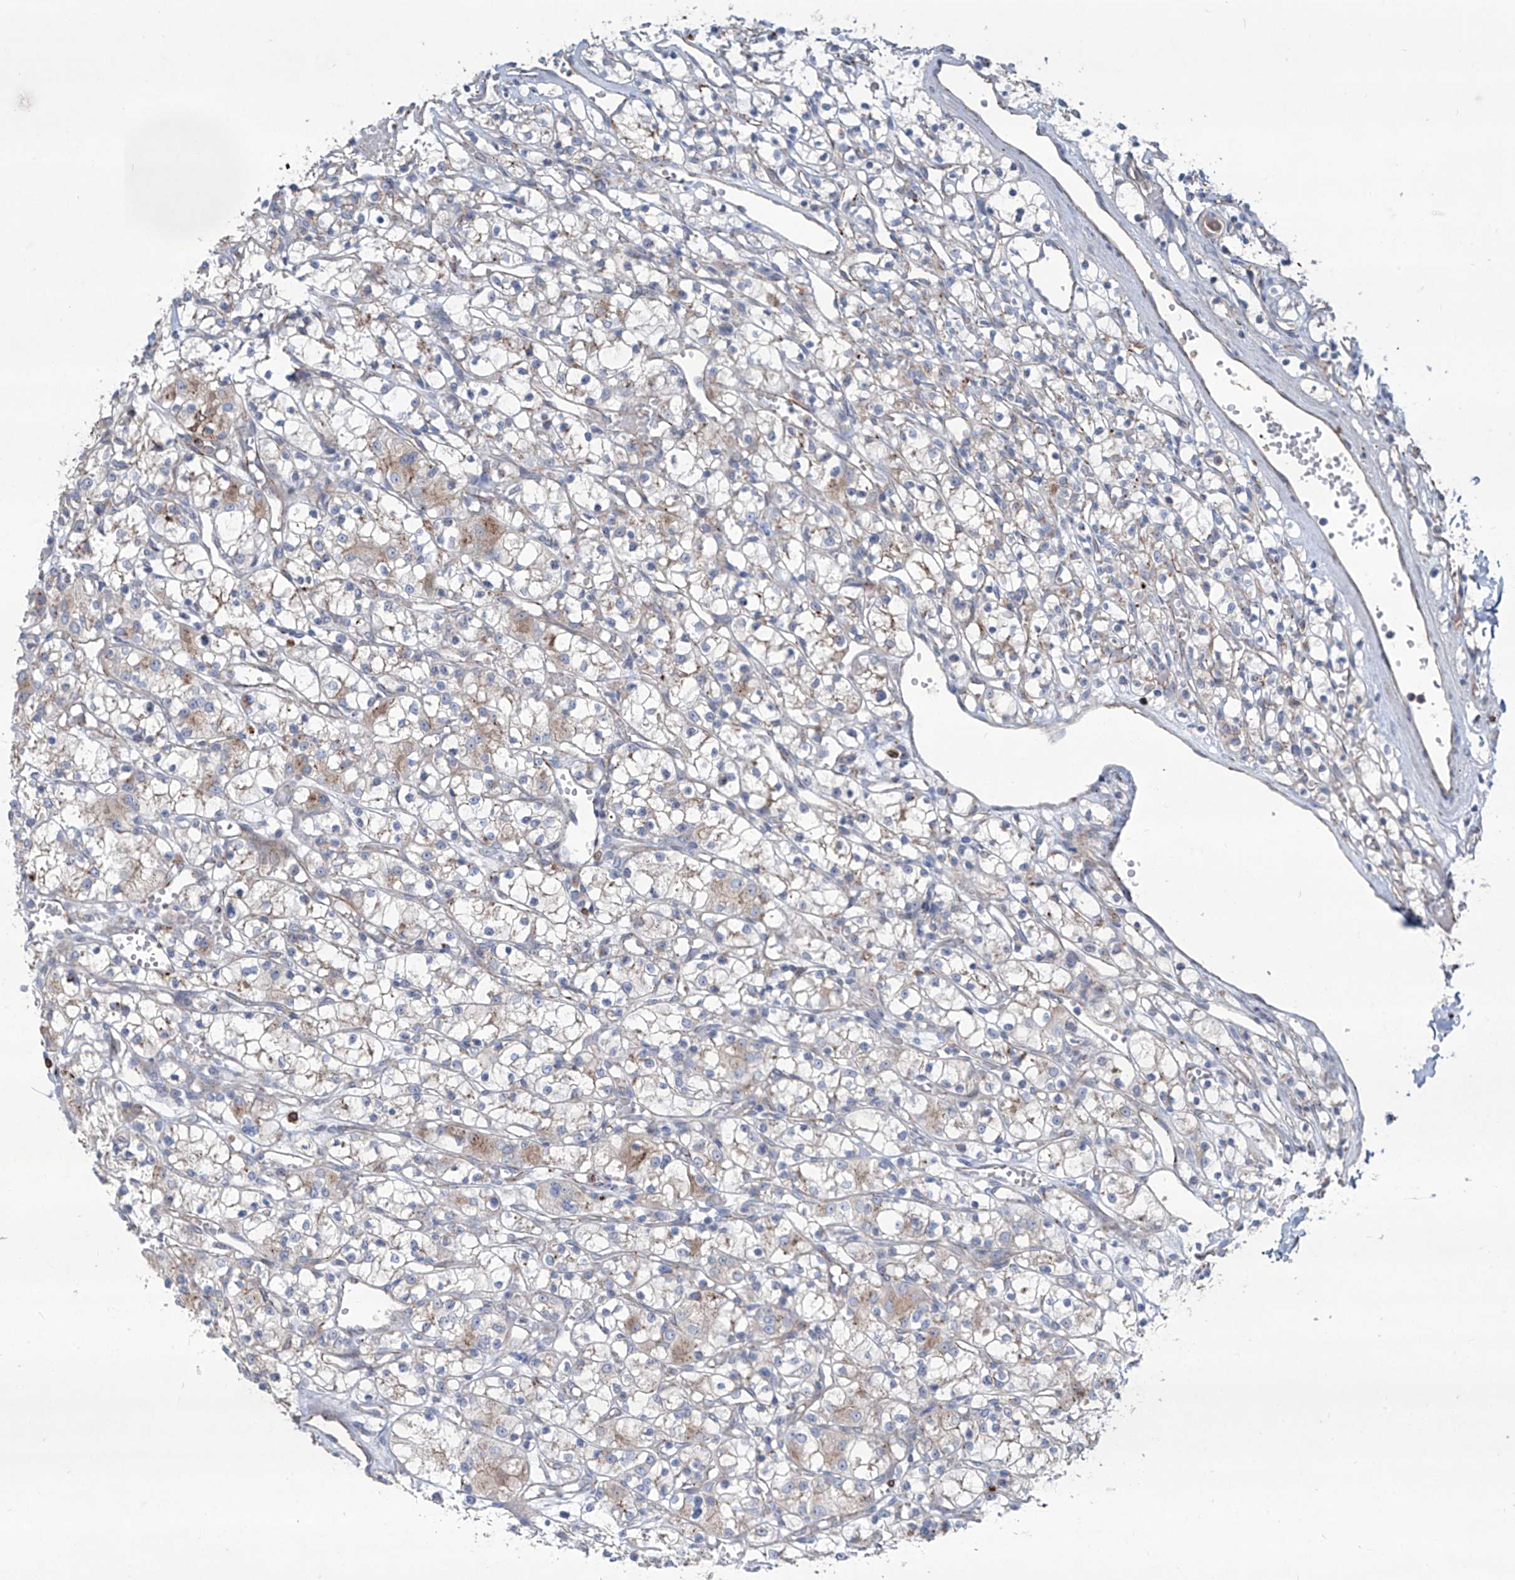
{"staining": {"intensity": "negative", "quantity": "none", "location": "none"}, "tissue": "renal cancer", "cell_type": "Tumor cells", "image_type": "cancer", "snomed": [{"axis": "morphology", "description": "Adenocarcinoma, NOS"}, {"axis": "topography", "description": "Kidney"}], "caption": "IHC of human renal cancer (adenocarcinoma) displays no staining in tumor cells.", "gene": "CDH5", "patient": {"sex": "female", "age": 59}}